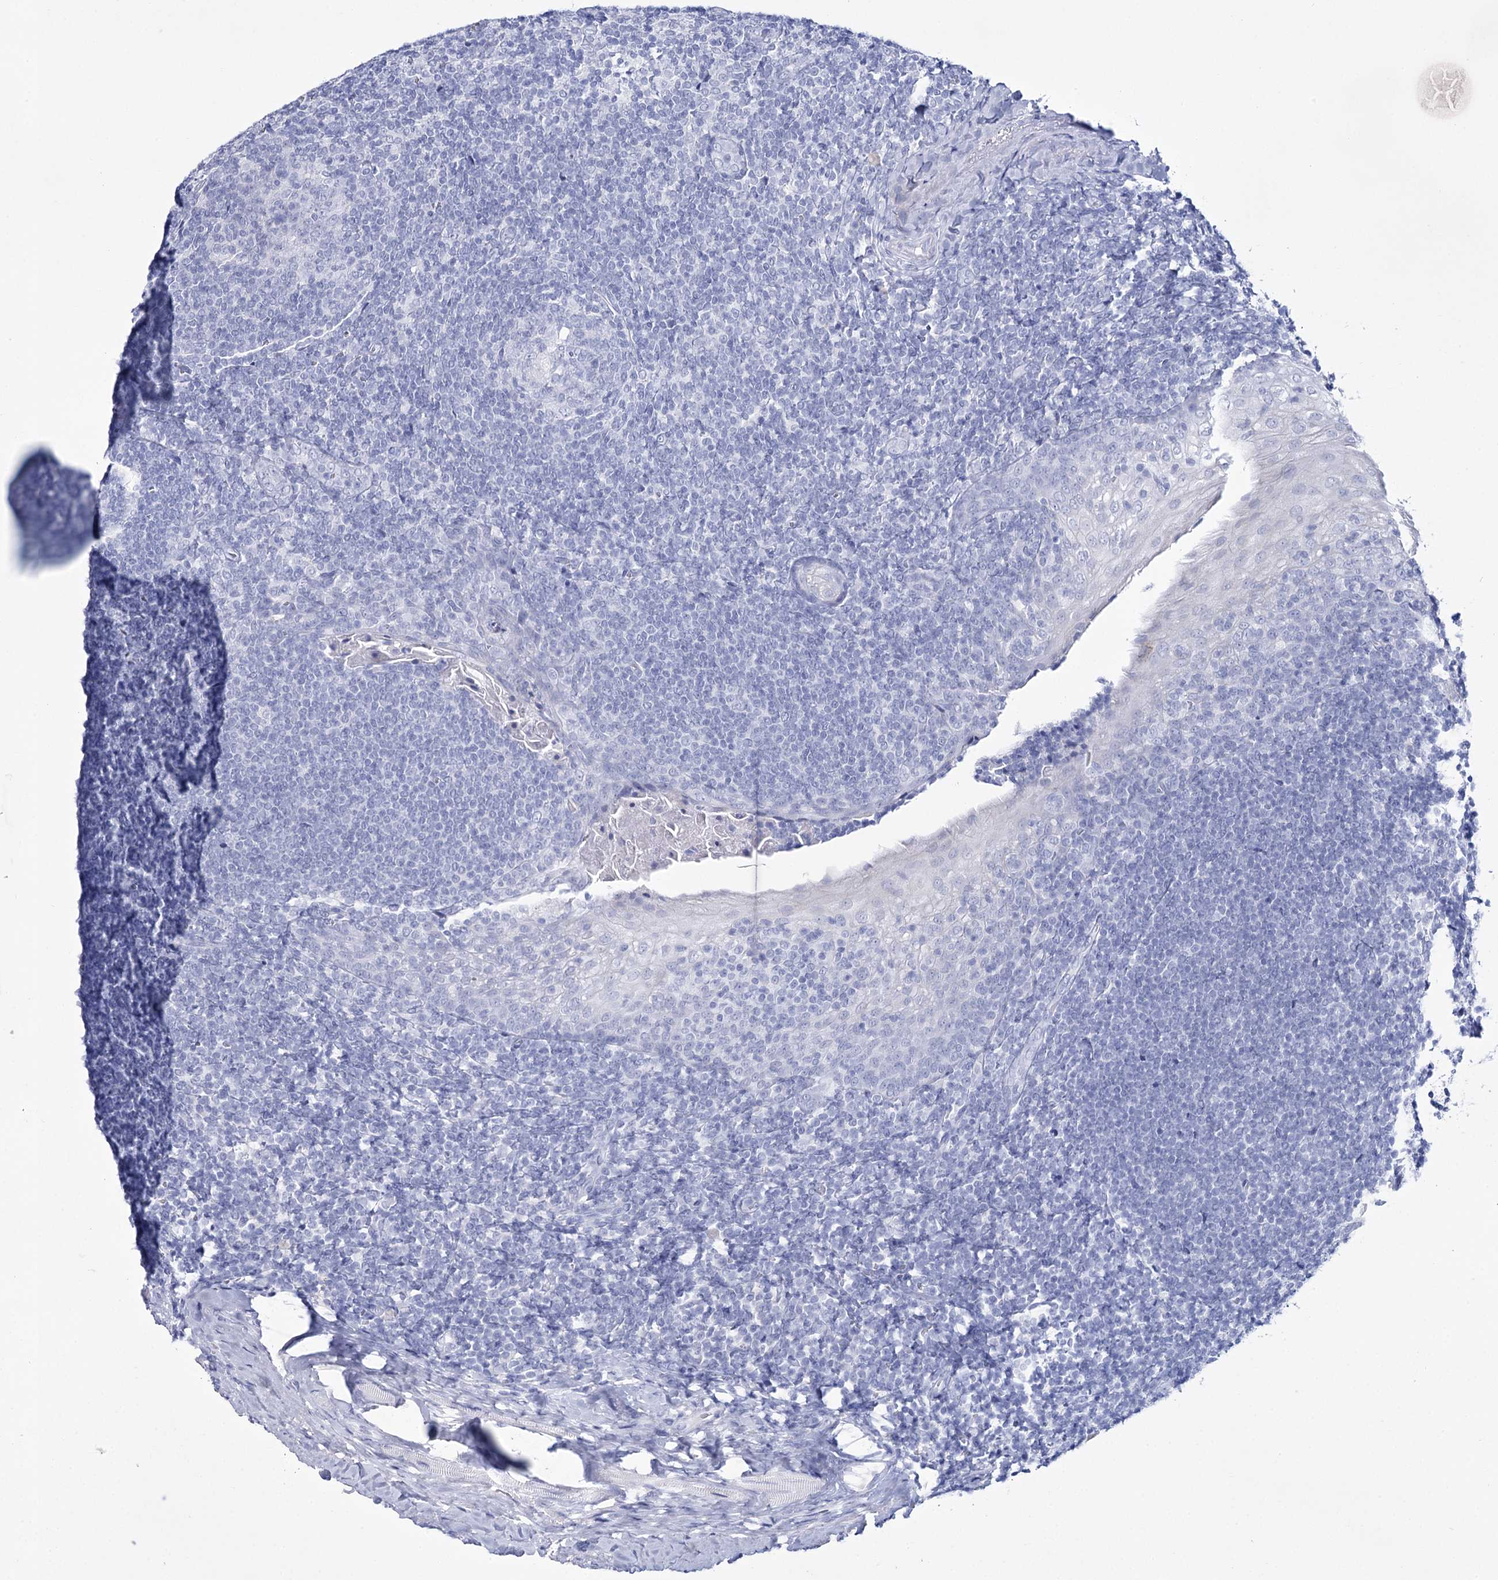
{"staining": {"intensity": "negative", "quantity": "none", "location": "none"}, "tissue": "tonsil", "cell_type": "Germinal center cells", "image_type": "normal", "snomed": [{"axis": "morphology", "description": "Normal tissue, NOS"}, {"axis": "topography", "description": "Tonsil"}], "caption": "Image shows no significant protein expression in germinal center cells of unremarkable tonsil. (Immunohistochemistry, brightfield microscopy, high magnification).", "gene": "RNF186", "patient": {"sex": "male", "age": 37}}